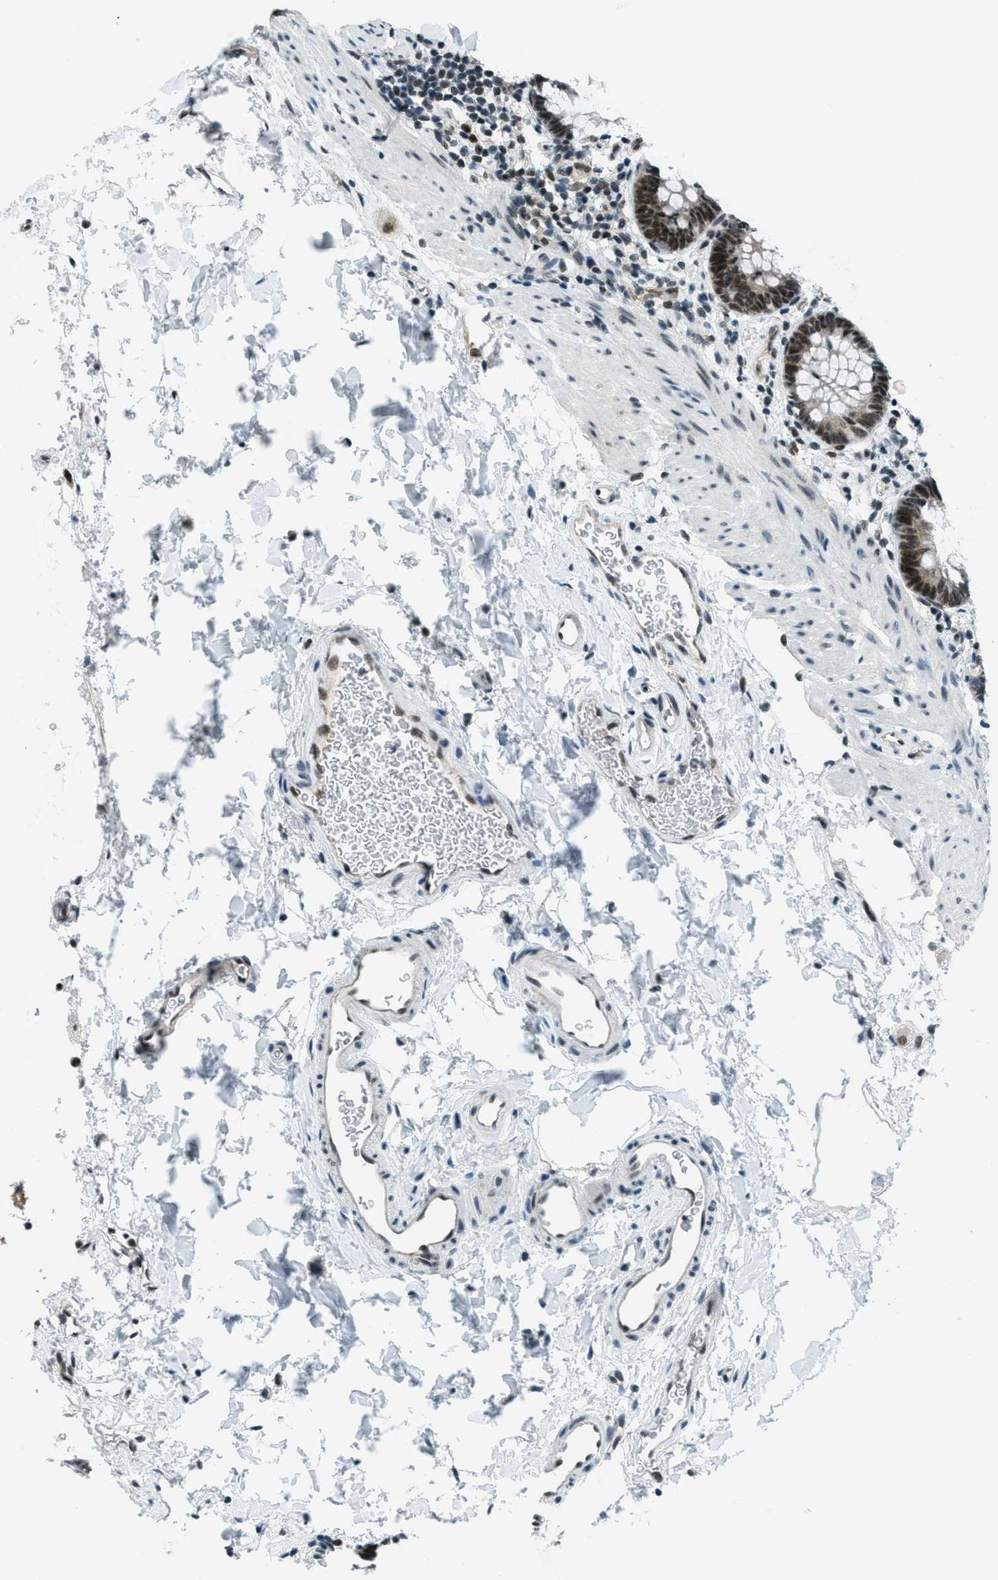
{"staining": {"intensity": "strong", "quantity": "25%-75%", "location": "nuclear"}, "tissue": "rectum", "cell_type": "Glandular cells", "image_type": "normal", "snomed": [{"axis": "morphology", "description": "Normal tissue, NOS"}, {"axis": "topography", "description": "Rectum"}], "caption": "This image exhibits IHC staining of normal human rectum, with high strong nuclear expression in approximately 25%-75% of glandular cells.", "gene": "KLF6", "patient": {"sex": "female", "age": 24}}